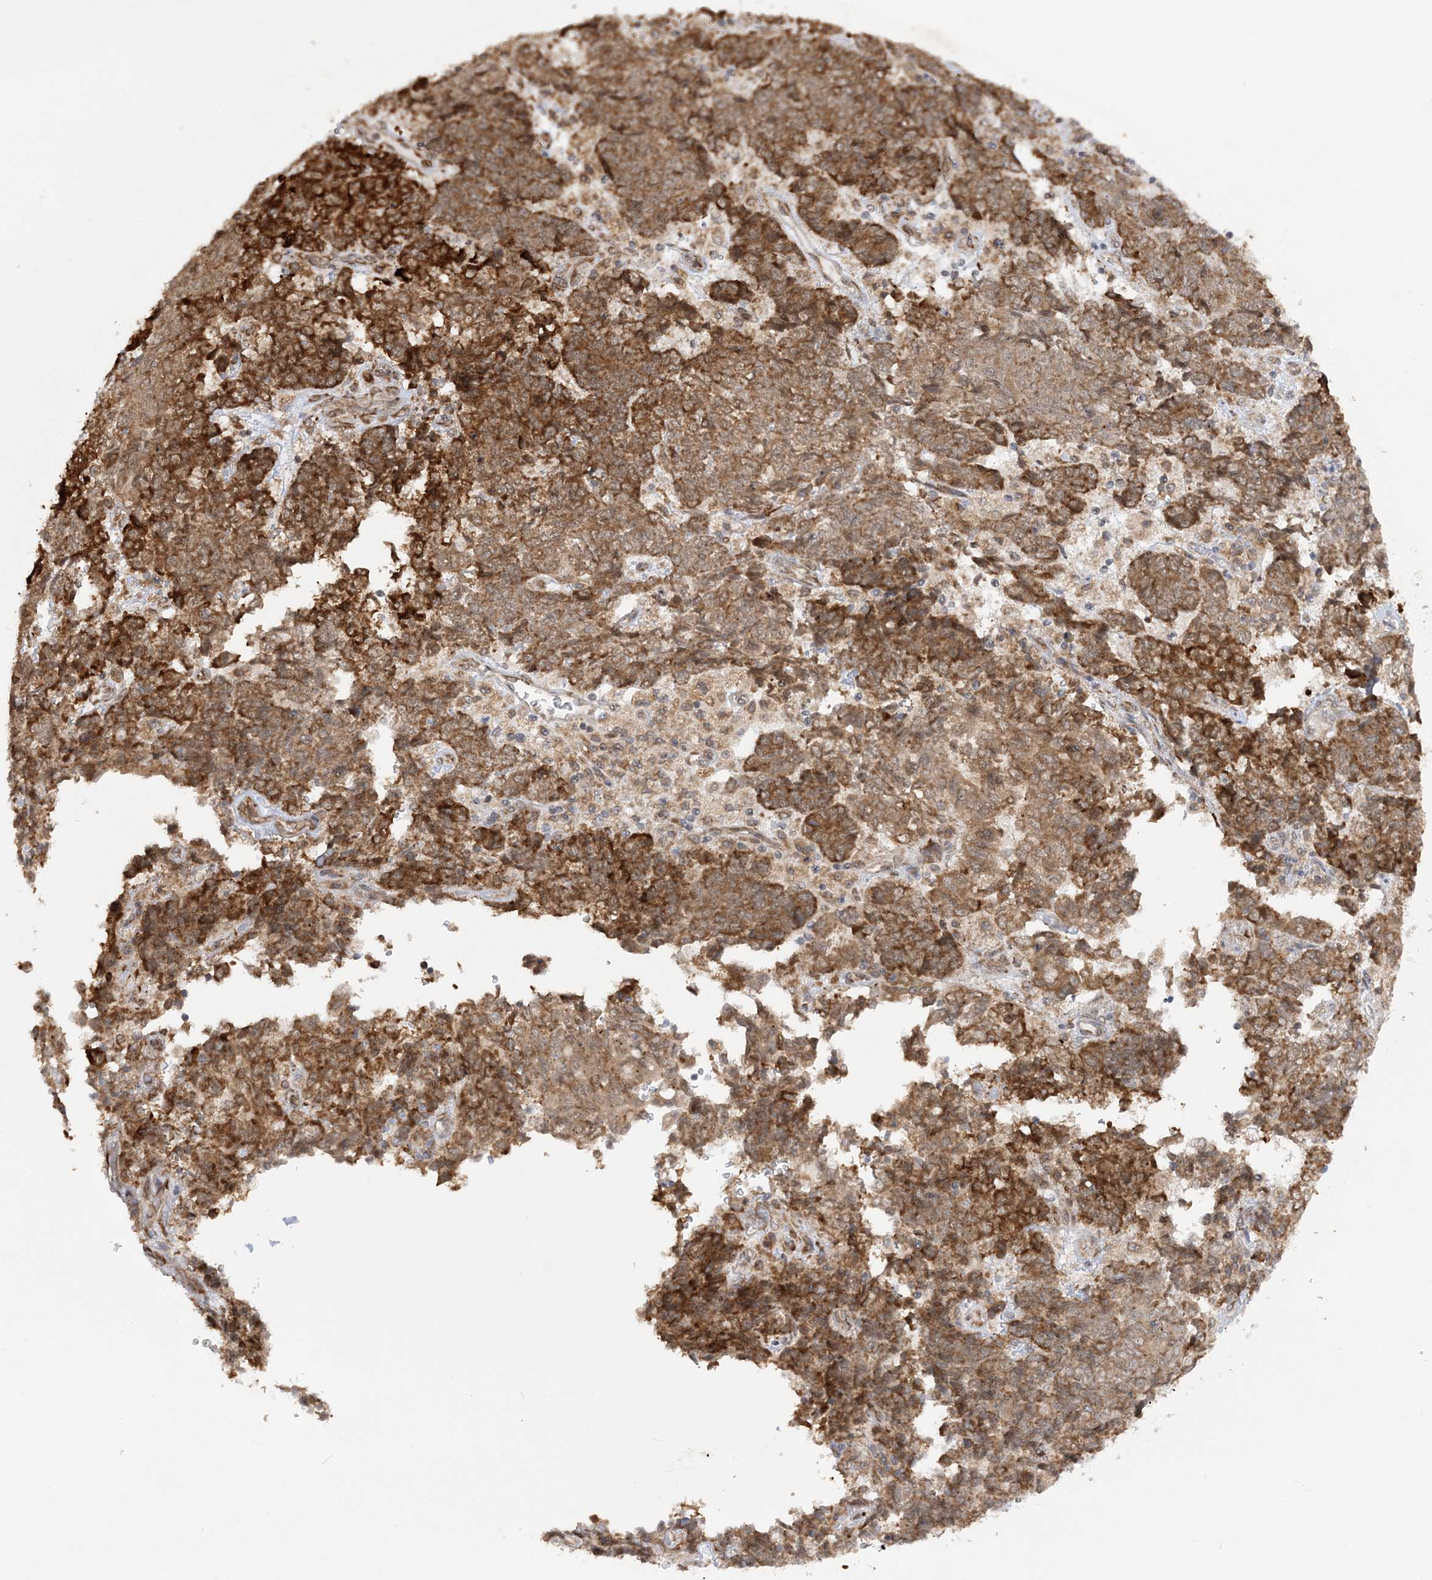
{"staining": {"intensity": "moderate", "quantity": ">75%", "location": "cytoplasmic/membranous"}, "tissue": "endometrial cancer", "cell_type": "Tumor cells", "image_type": "cancer", "snomed": [{"axis": "morphology", "description": "Adenocarcinoma, NOS"}, {"axis": "topography", "description": "Endometrium"}], "caption": "The micrograph exhibits a brown stain indicating the presence of a protein in the cytoplasmic/membranous of tumor cells in endometrial cancer.", "gene": "MRPL47", "patient": {"sex": "female", "age": 80}}